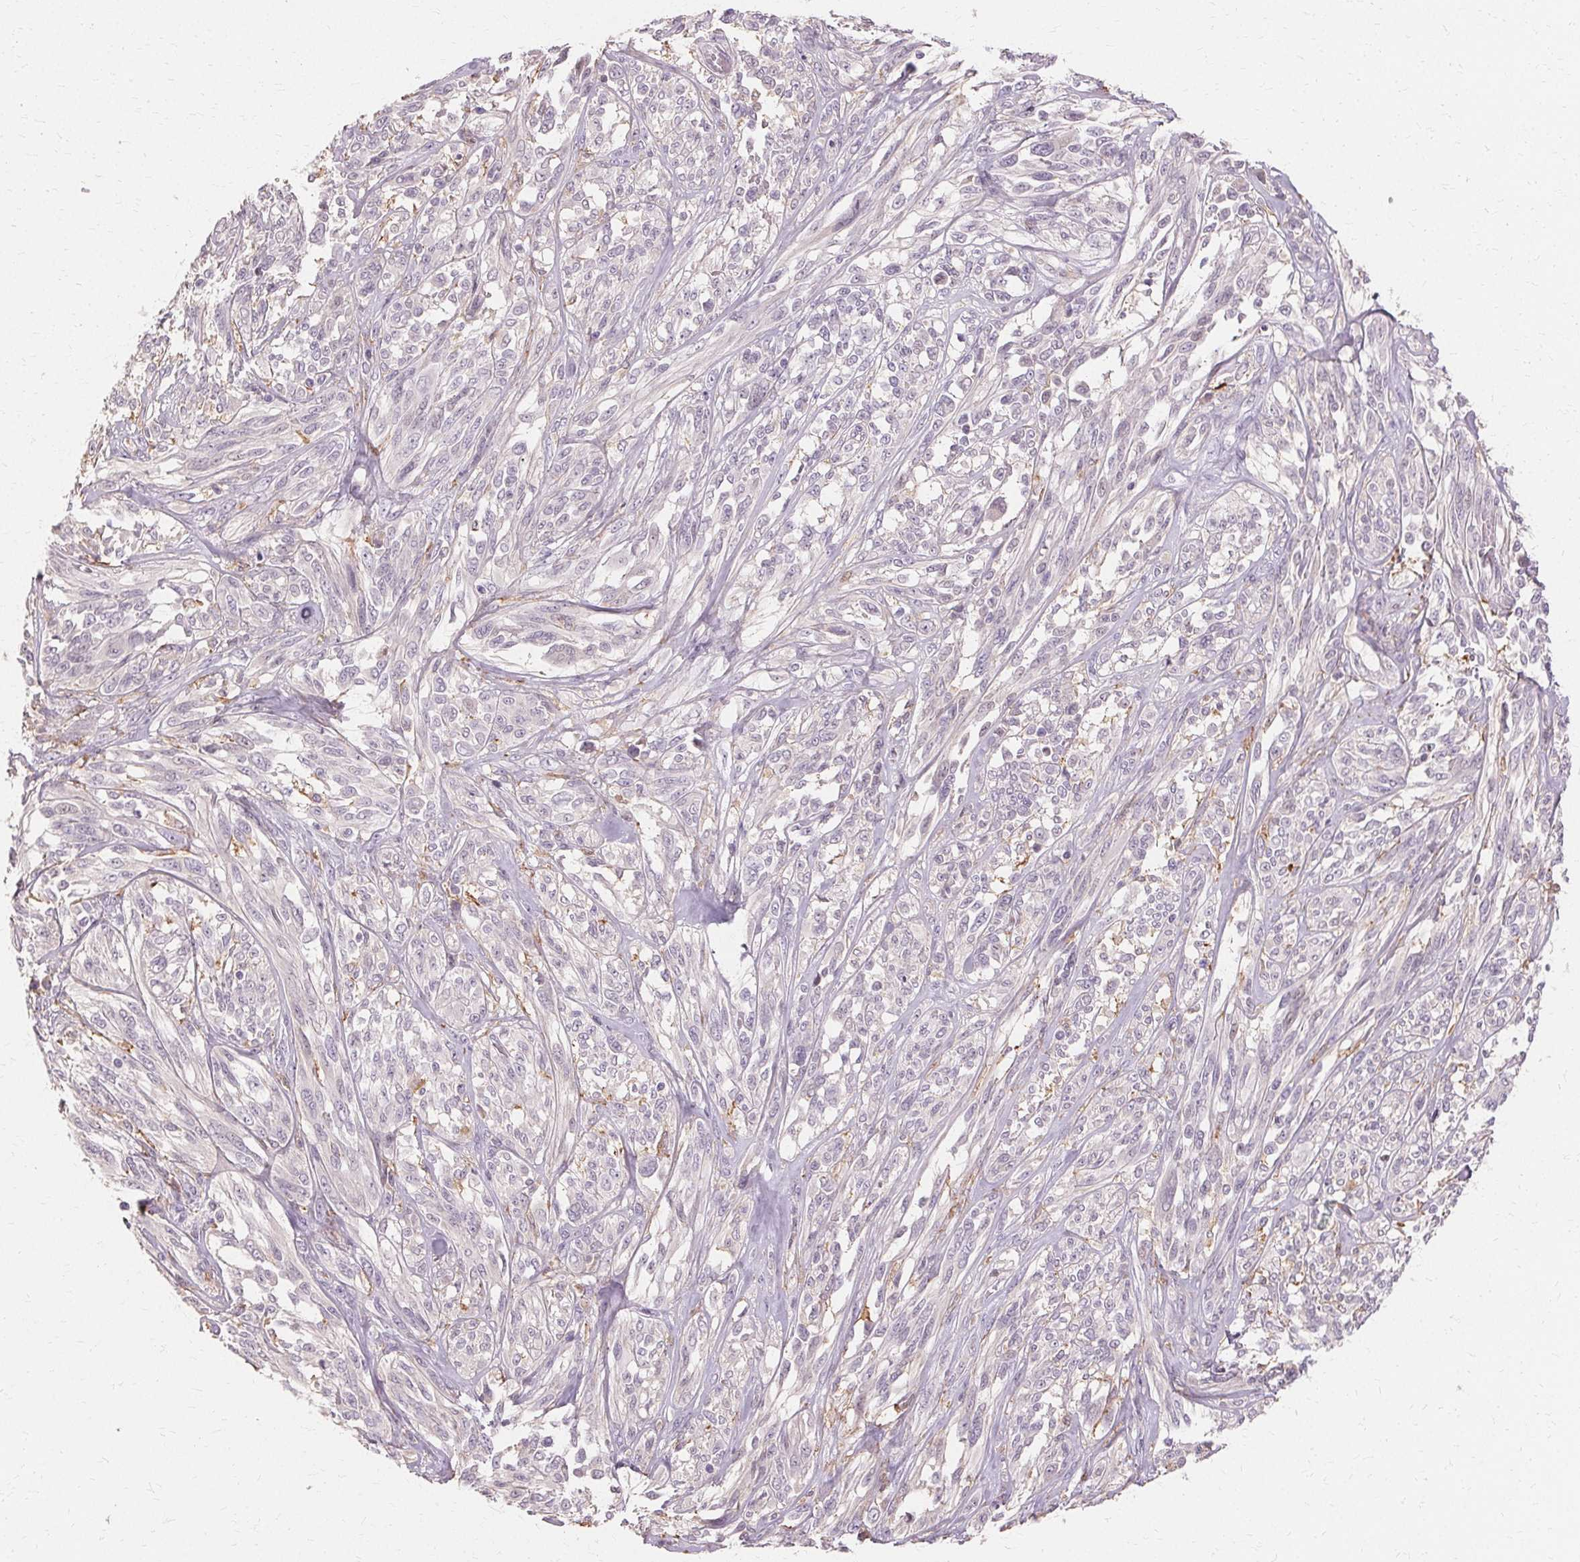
{"staining": {"intensity": "negative", "quantity": "none", "location": "none"}, "tissue": "melanoma", "cell_type": "Tumor cells", "image_type": "cancer", "snomed": [{"axis": "morphology", "description": "Malignant melanoma, NOS"}, {"axis": "topography", "description": "Skin"}], "caption": "Protein analysis of malignant melanoma exhibits no significant expression in tumor cells.", "gene": "IFNGR1", "patient": {"sex": "female", "age": 91}}